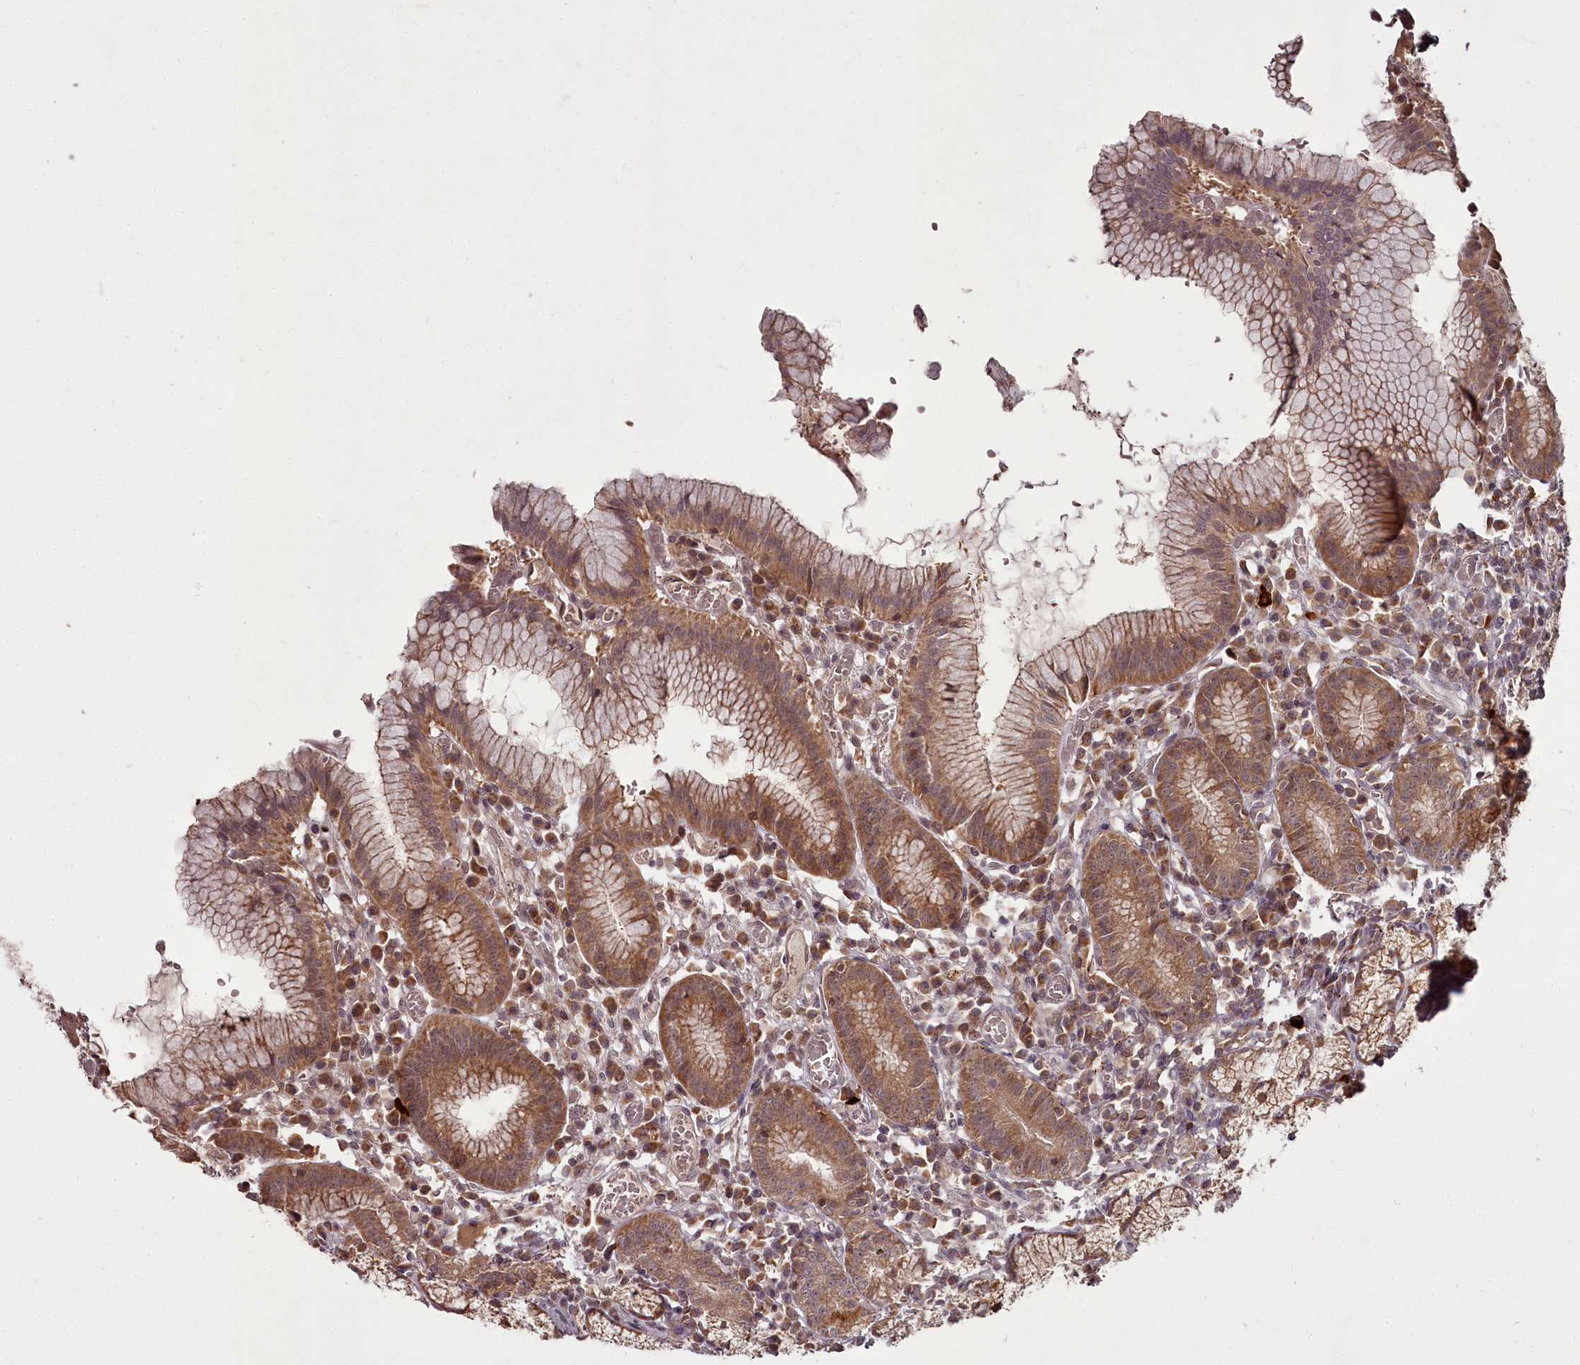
{"staining": {"intensity": "moderate", "quantity": ">75%", "location": "cytoplasmic/membranous"}, "tissue": "stomach", "cell_type": "Glandular cells", "image_type": "normal", "snomed": [{"axis": "morphology", "description": "Normal tissue, NOS"}, {"axis": "topography", "description": "Stomach"}], "caption": "Protein expression analysis of benign stomach displays moderate cytoplasmic/membranous expression in approximately >75% of glandular cells. (DAB (3,3'-diaminobenzidine) IHC with brightfield microscopy, high magnification).", "gene": "PCBP2", "patient": {"sex": "male", "age": 55}}